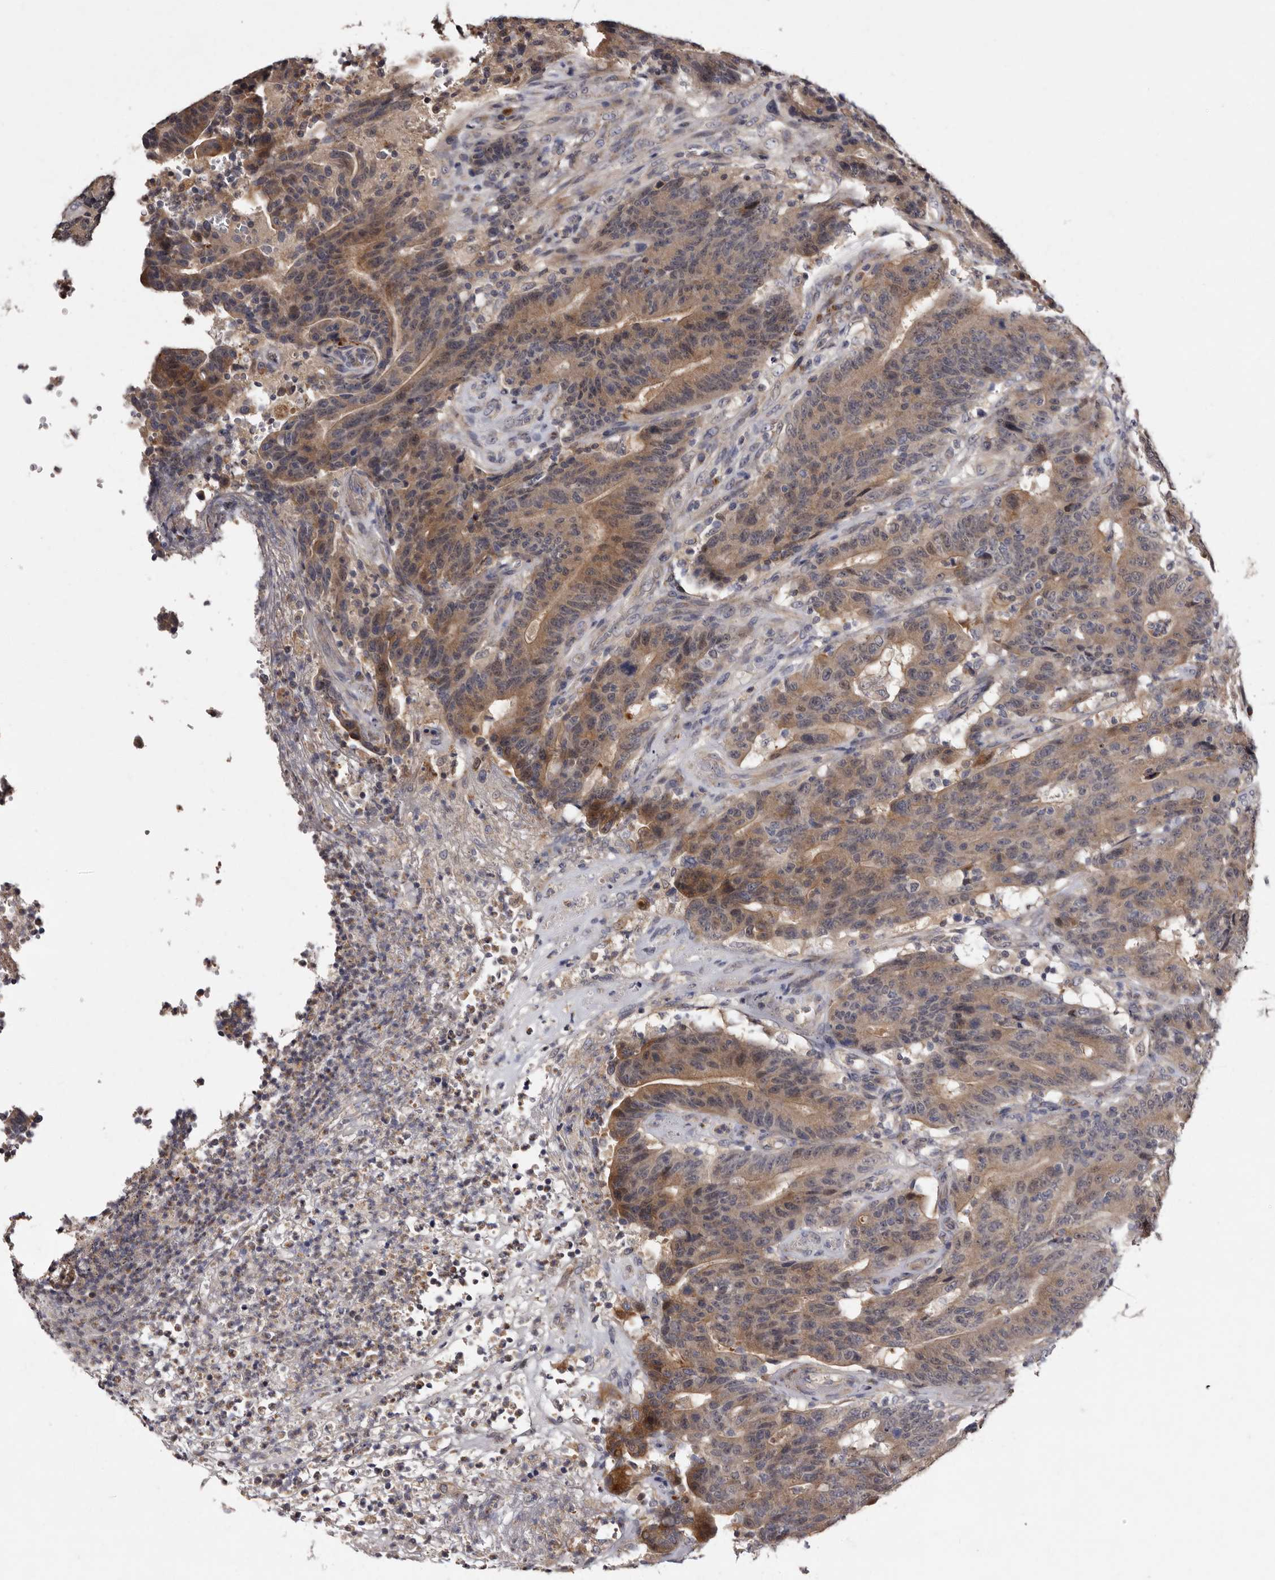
{"staining": {"intensity": "moderate", "quantity": ">75%", "location": "cytoplasmic/membranous"}, "tissue": "colorectal cancer", "cell_type": "Tumor cells", "image_type": "cancer", "snomed": [{"axis": "morphology", "description": "Normal tissue, NOS"}, {"axis": "morphology", "description": "Adenocarcinoma, NOS"}, {"axis": "topography", "description": "Colon"}], "caption": "The image exhibits staining of colorectal cancer (adenocarcinoma), revealing moderate cytoplasmic/membranous protein expression (brown color) within tumor cells. (DAB IHC with brightfield microscopy, high magnification).", "gene": "DNPH1", "patient": {"sex": "female", "age": 75}}